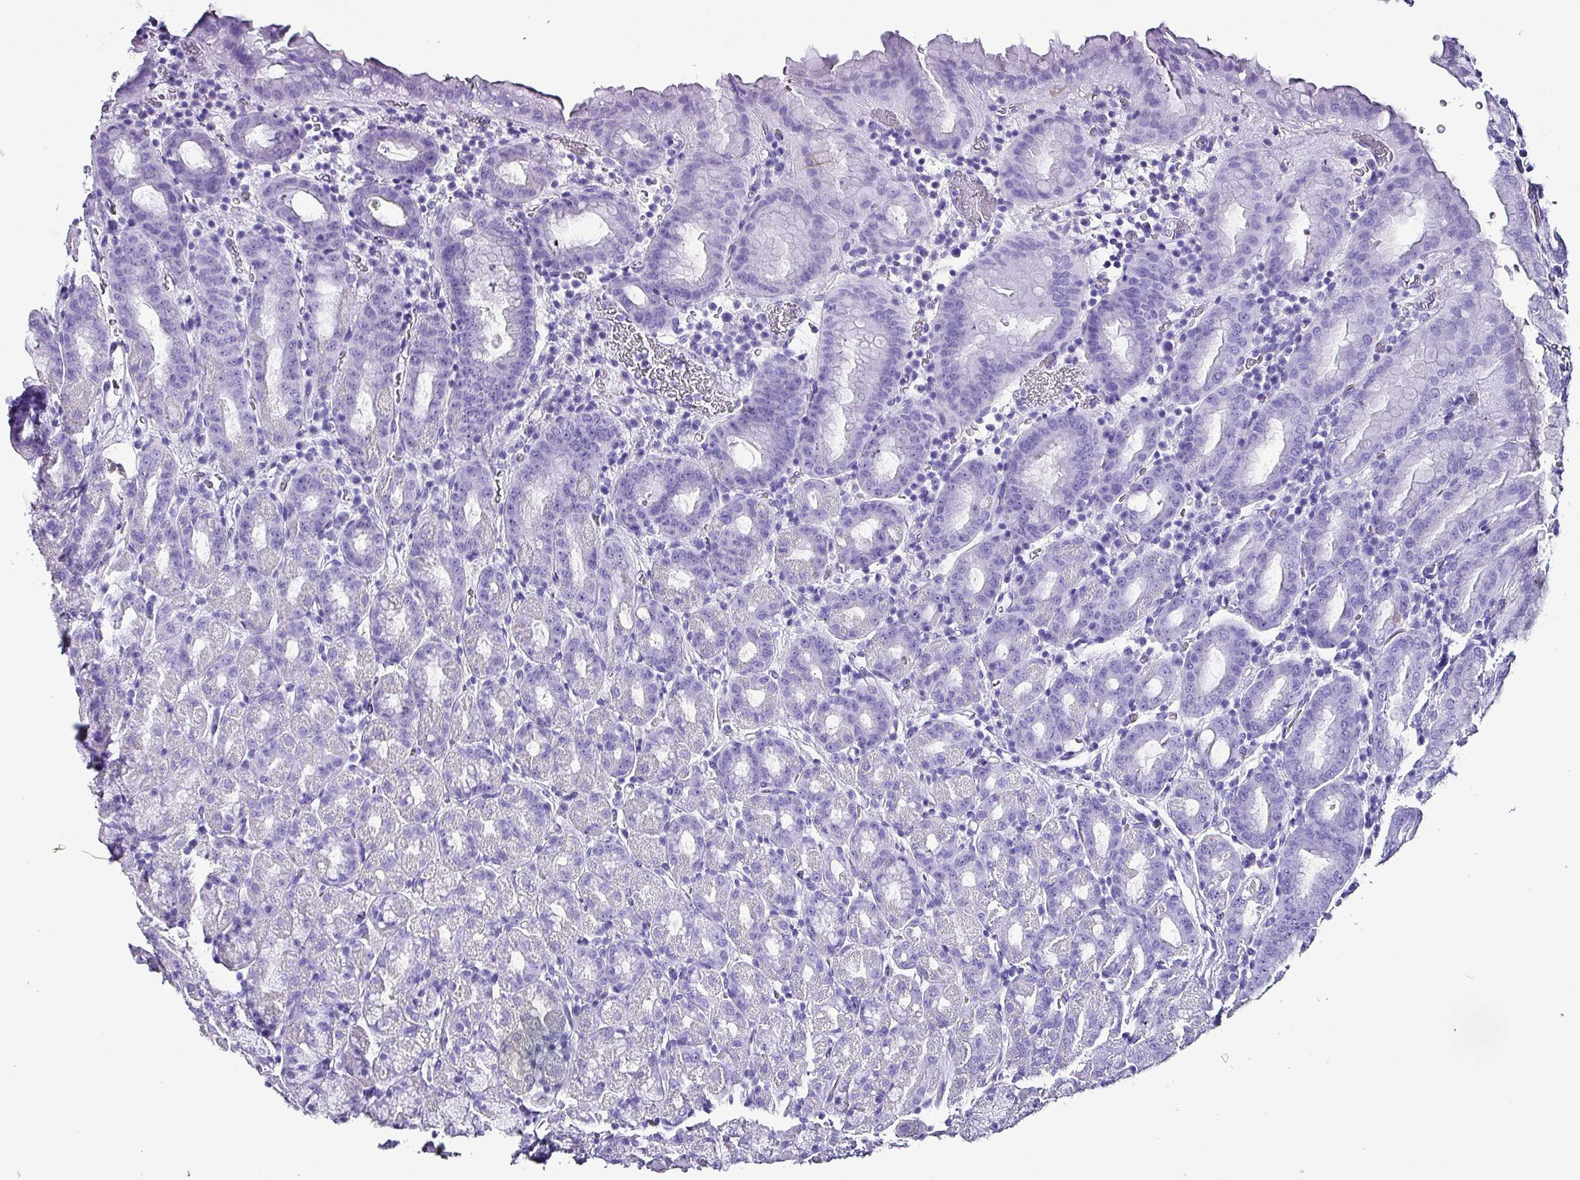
{"staining": {"intensity": "negative", "quantity": "none", "location": "none"}, "tissue": "stomach", "cell_type": "Glandular cells", "image_type": "normal", "snomed": [{"axis": "morphology", "description": "Normal tissue, NOS"}, {"axis": "topography", "description": "Stomach, upper"}, {"axis": "topography", "description": "Stomach, lower"}, {"axis": "topography", "description": "Small intestine"}], "caption": "High power microscopy histopathology image of an immunohistochemistry image of unremarkable stomach, revealing no significant expression in glandular cells. Nuclei are stained in blue.", "gene": "KRT6A", "patient": {"sex": "male", "age": 68}}